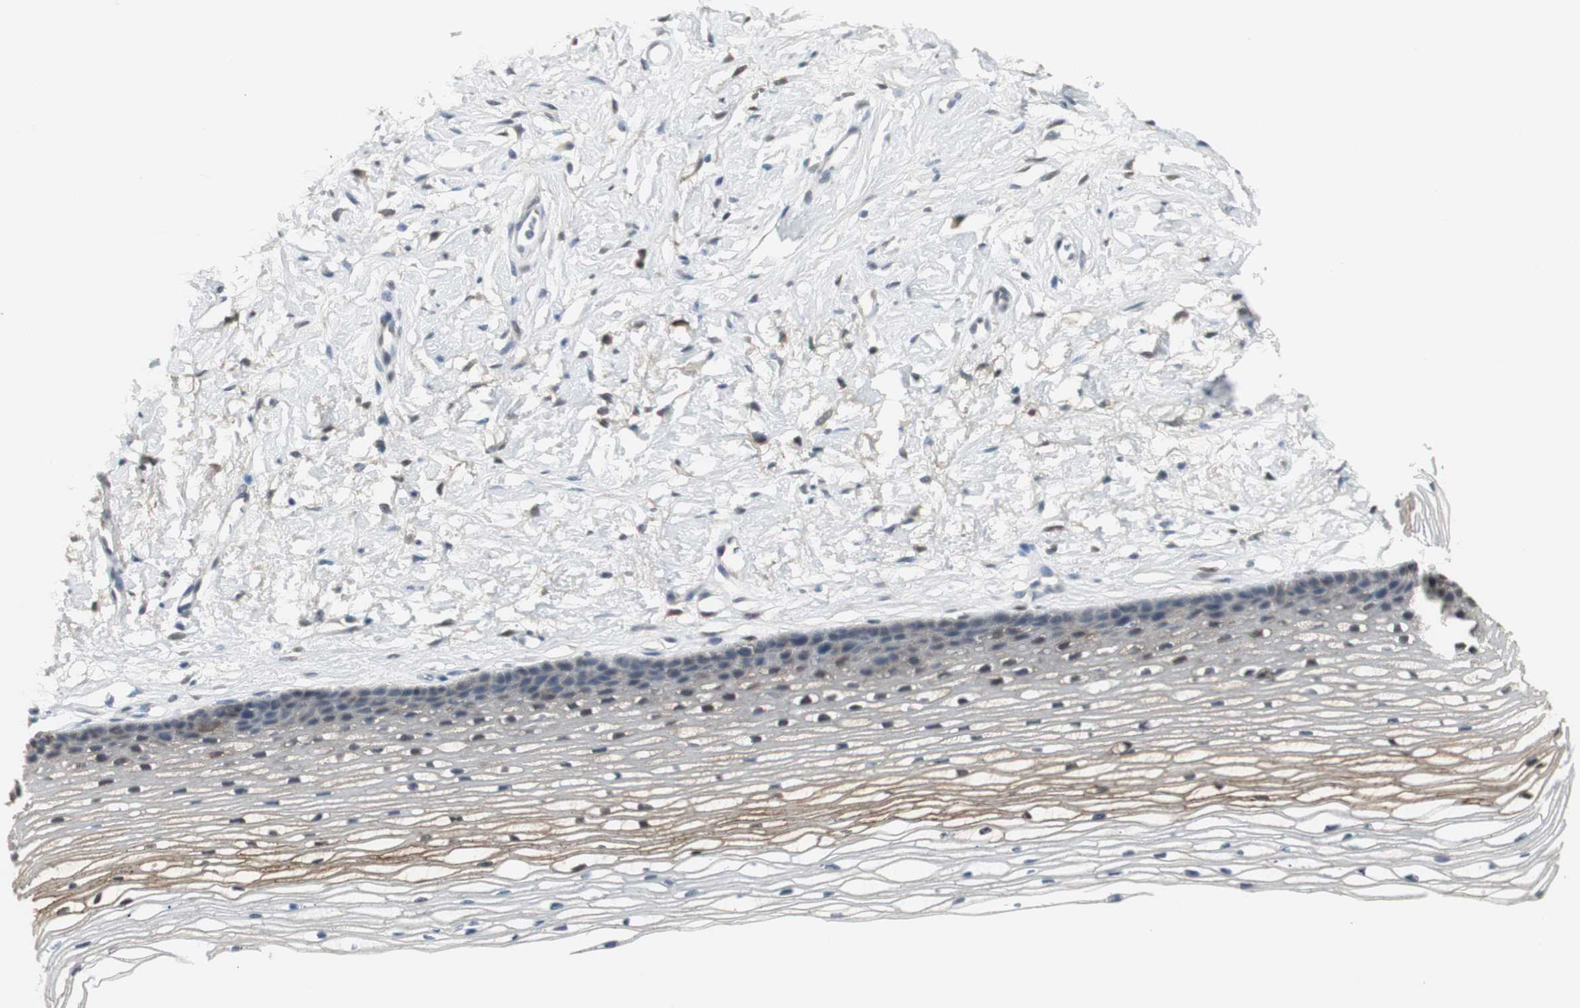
{"staining": {"intensity": "moderate", "quantity": ">75%", "location": "cytoplasmic/membranous,nuclear"}, "tissue": "cervix", "cell_type": "Glandular cells", "image_type": "normal", "snomed": [{"axis": "morphology", "description": "Normal tissue, NOS"}, {"axis": "topography", "description": "Cervix"}], "caption": "Protein staining of unremarkable cervix demonstrates moderate cytoplasmic/membranous,nuclear staining in approximately >75% of glandular cells.", "gene": "PLIN3", "patient": {"sex": "female", "age": 77}}